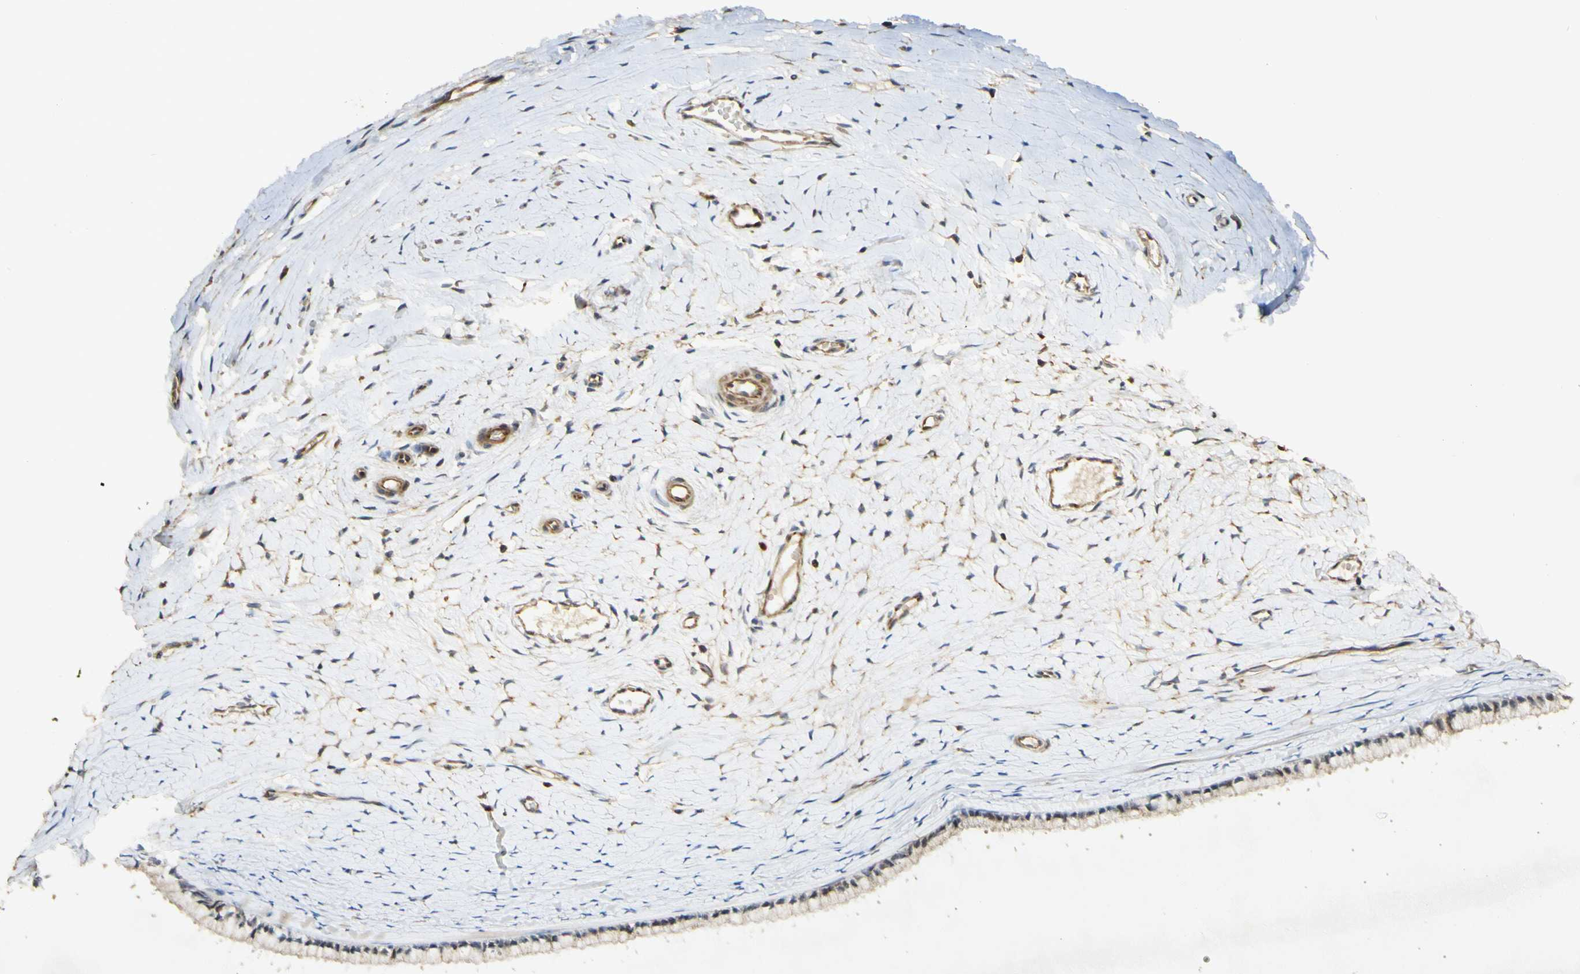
{"staining": {"intensity": "moderate", "quantity": "<25%", "location": "cytoplasmic/membranous"}, "tissue": "cervix", "cell_type": "Glandular cells", "image_type": "normal", "snomed": [{"axis": "morphology", "description": "Normal tissue, NOS"}, {"axis": "topography", "description": "Cervix"}], "caption": "Human cervix stained for a protein (brown) demonstrates moderate cytoplasmic/membranous positive expression in about <25% of glandular cells.", "gene": "AGER", "patient": {"sex": "female", "age": 39}}